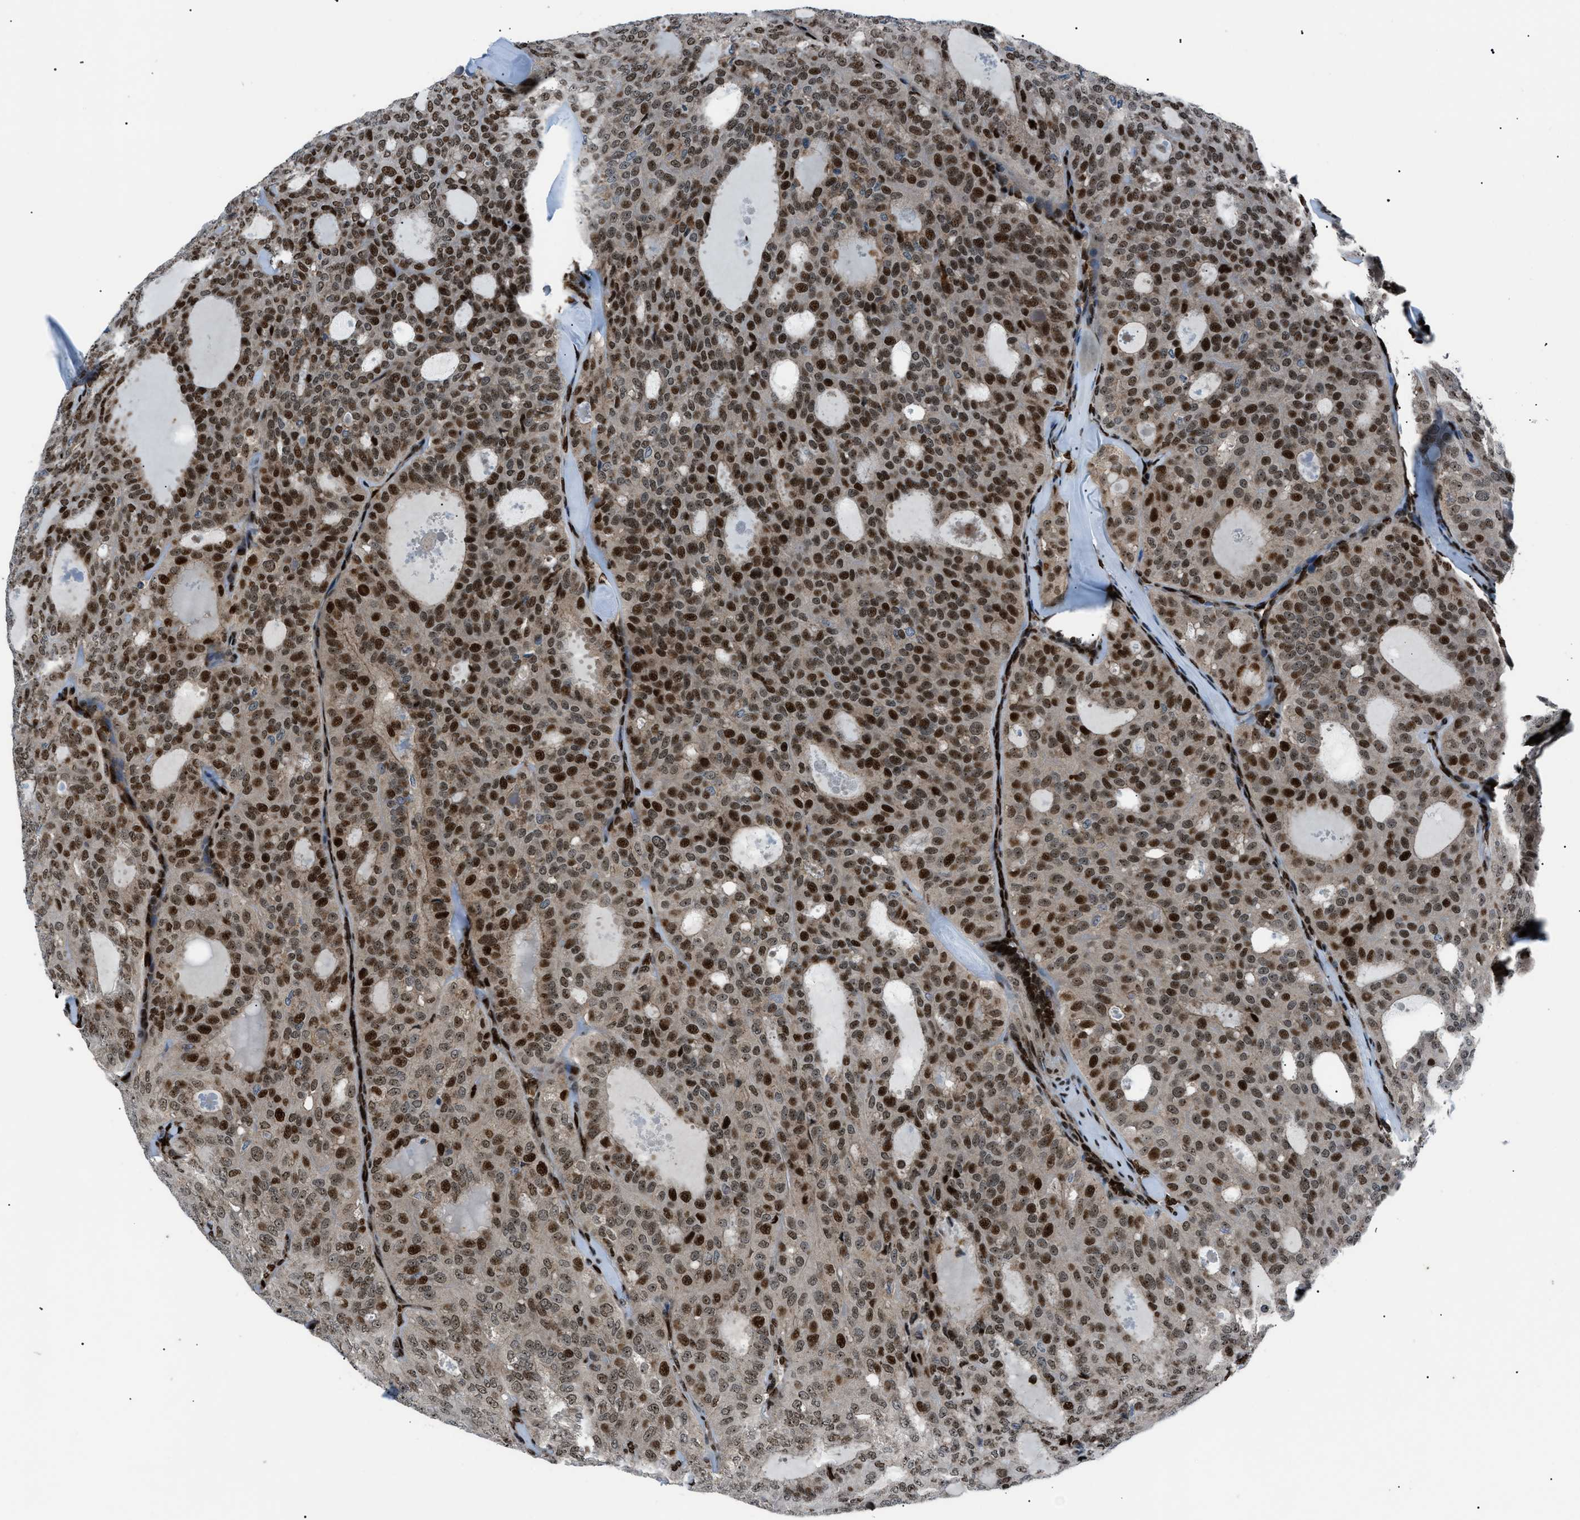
{"staining": {"intensity": "strong", "quantity": "25%-75%", "location": "nuclear"}, "tissue": "thyroid cancer", "cell_type": "Tumor cells", "image_type": "cancer", "snomed": [{"axis": "morphology", "description": "Follicular adenoma carcinoma, NOS"}, {"axis": "topography", "description": "Thyroid gland"}], "caption": "A histopathology image of human thyroid cancer (follicular adenoma carcinoma) stained for a protein shows strong nuclear brown staining in tumor cells. (DAB (3,3'-diaminobenzidine) = brown stain, brightfield microscopy at high magnification).", "gene": "PRKX", "patient": {"sex": "male", "age": 75}}